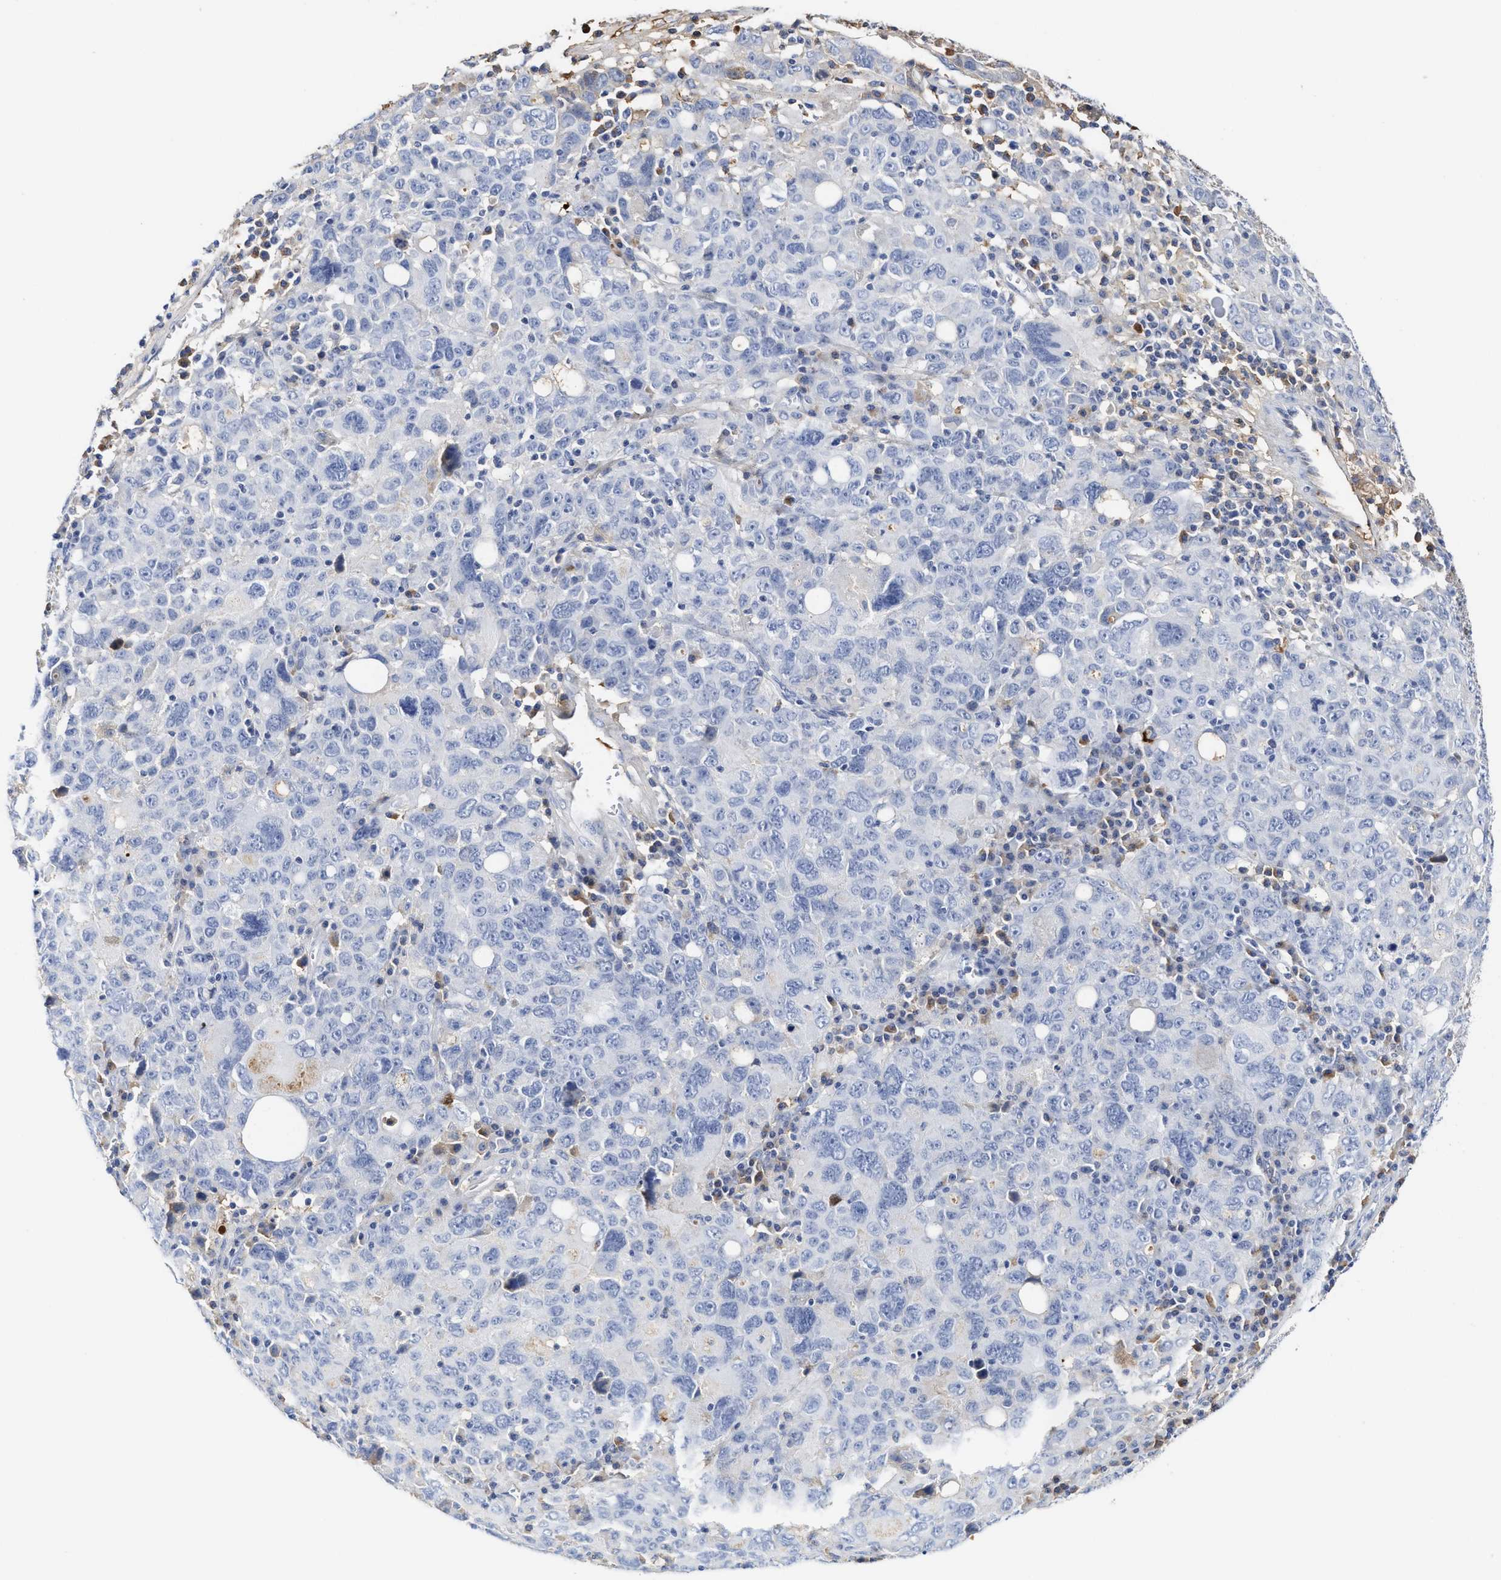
{"staining": {"intensity": "negative", "quantity": "none", "location": "none"}, "tissue": "ovarian cancer", "cell_type": "Tumor cells", "image_type": "cancer", "snomed": [{"axis": "morphology", "description": "Carcinoma, endometroid"}, {"axis": "topography", "description": "Ovary"}], "caption": "Immunohistochemical staining of ovarian cancer exhibits no significant expression in tumor cells.", "gene": "C2", "patient": {"sex": "female", "age": 62}}